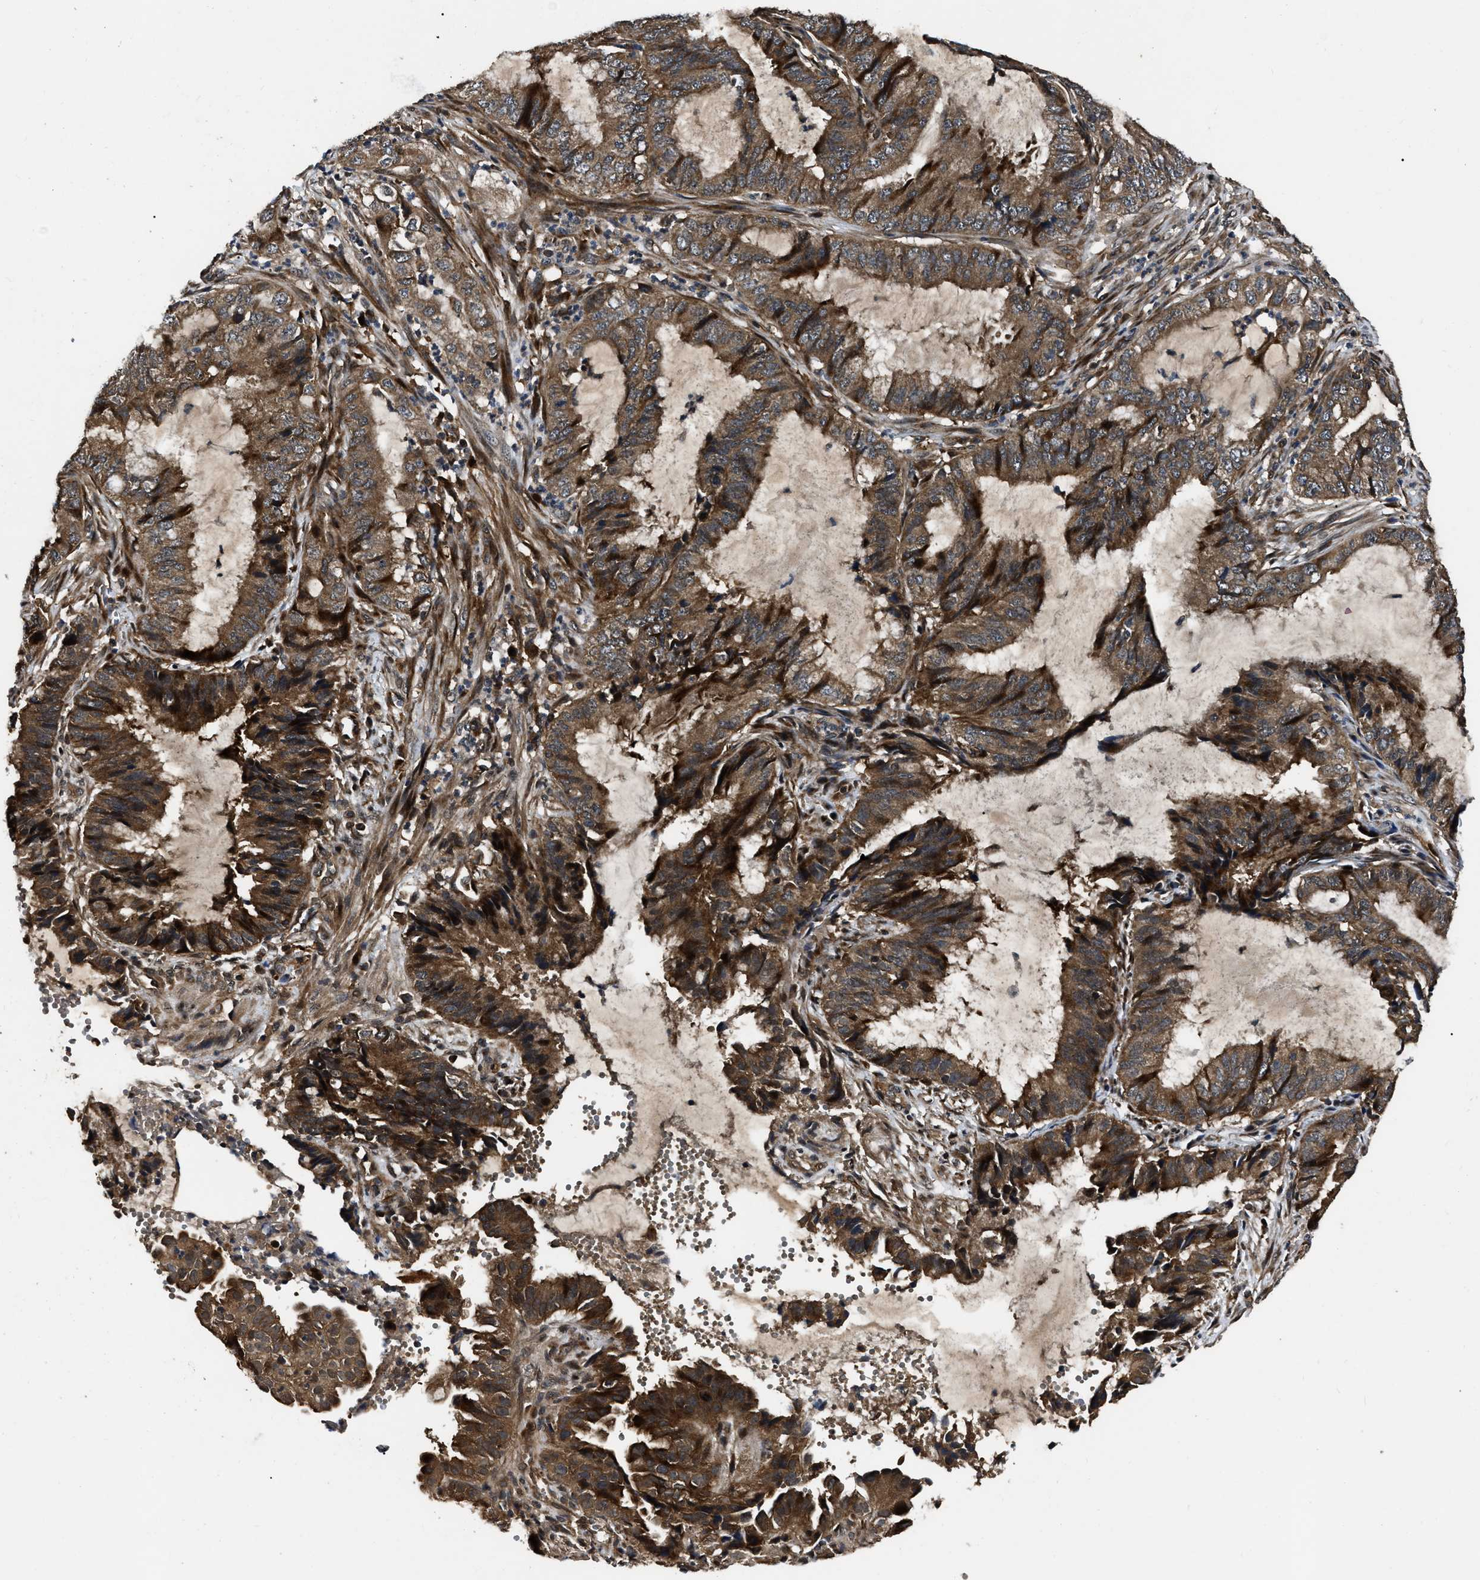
{"staining": {"intensity": "strong", "quantity": ">75%", "location": "cytoplasmic/membranous"}, "tissue": "endometrial cancer", "cell_type": "Tumor cells", "image_type": "cancer", "snomed": [{"axis": "morphology", "description": "Adenocarcinoma, NOS"}, {"axis": "topography", "description": "Endometrium"}], "caption": "Protein analysis of endometrial cancer tissue reveals strong cytoplasmic/membranous expression in approximately >75% of tumor cells.", "gene": "PPWD1", "patient": {"sex": "female", "age": 51}}